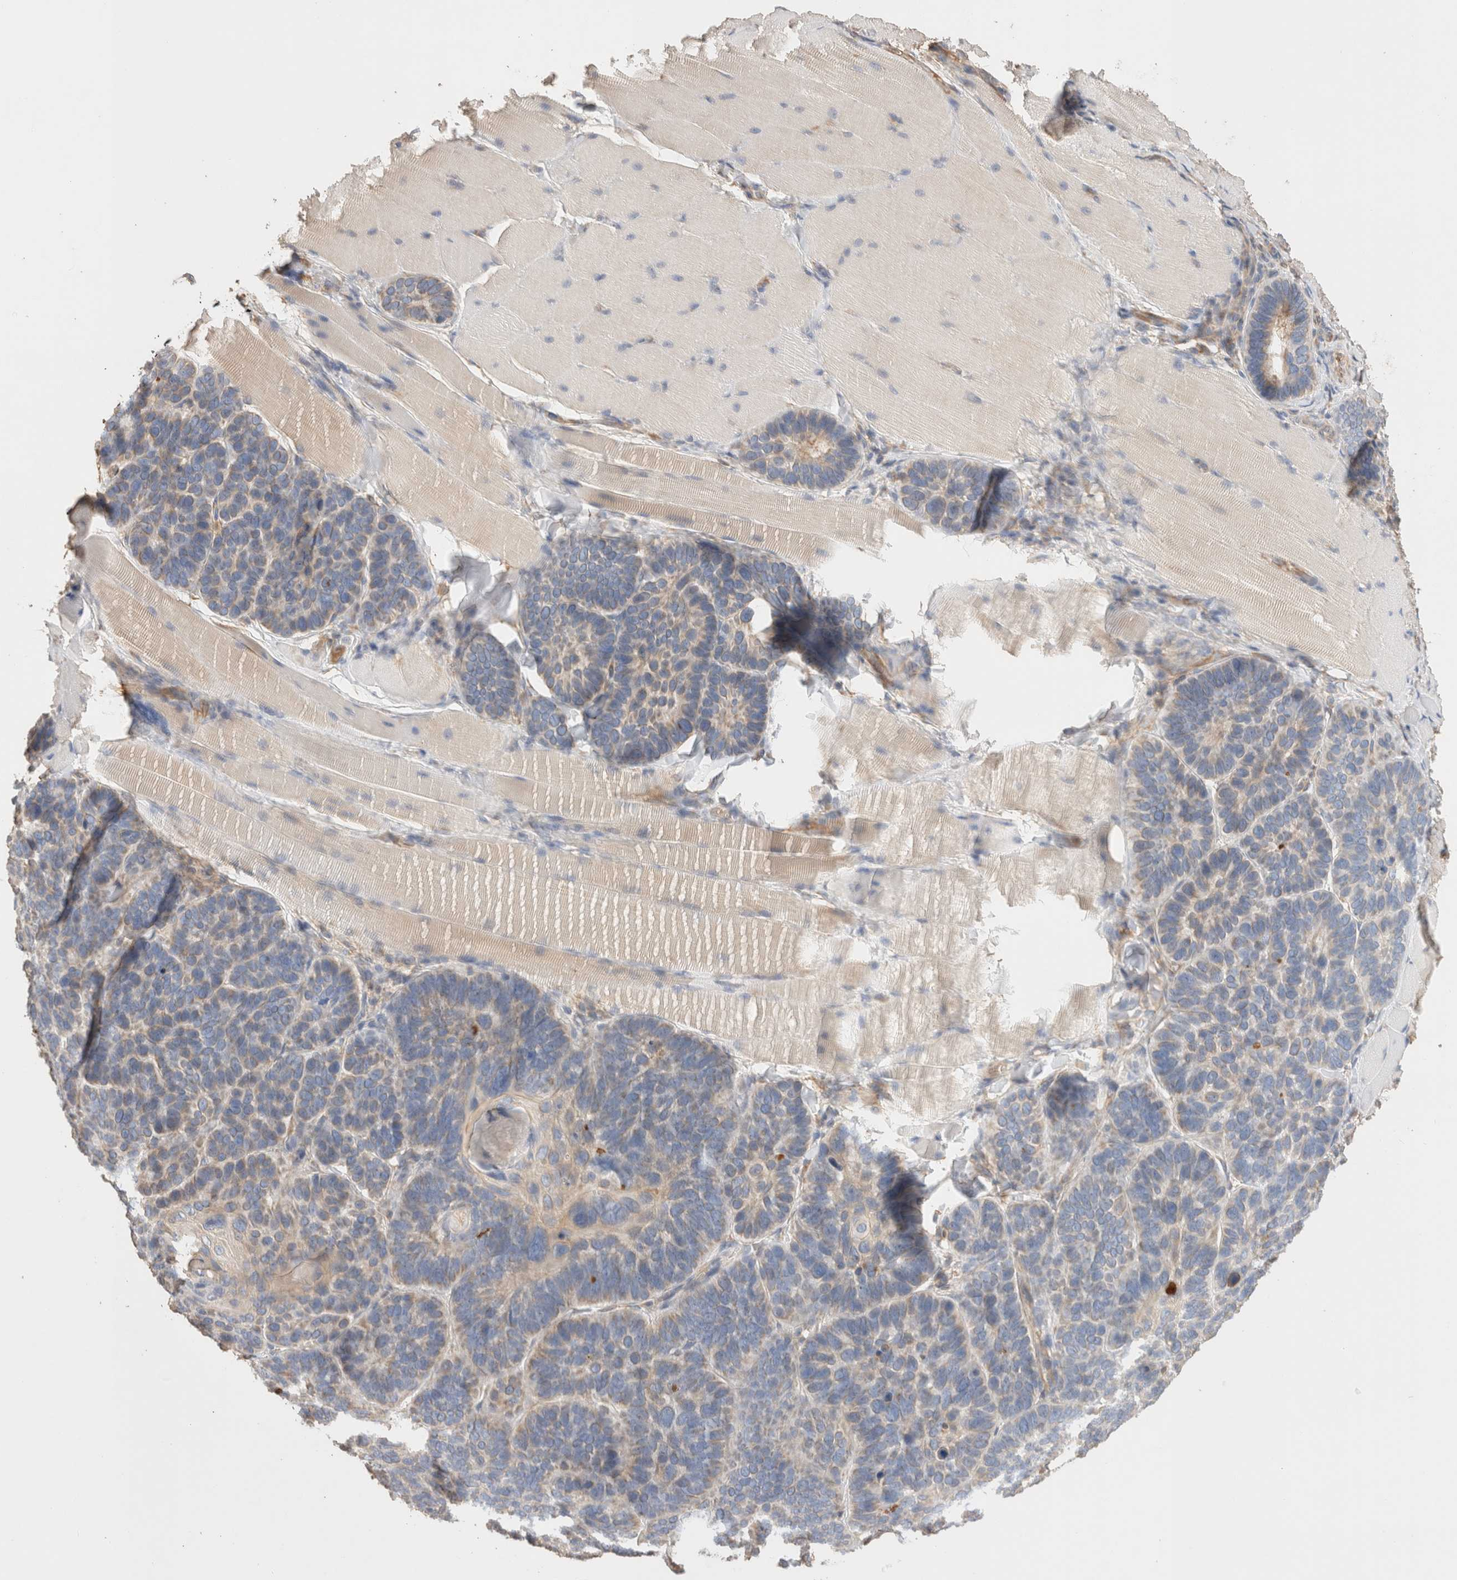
{"staining": {"intensity": "negative", "quantity": "none", "location": "none"}, "tissue": "skin cancer", "cell_type": "Tumor cells", "image_type": "cancer", "snomed": [{"axis": "morphology", "description": "Basal cell carcinoma"}, {"axis": "topography", "description": "Skin"}], "caption": "A high-resolution micrograph shows immunohistochemistry (IHC) staining of basal cell carcinoma (skin), which shows no significant positivity in tumor cells.", "gene": "PROS1", "patient": {"sex": "male", "age": 62}}